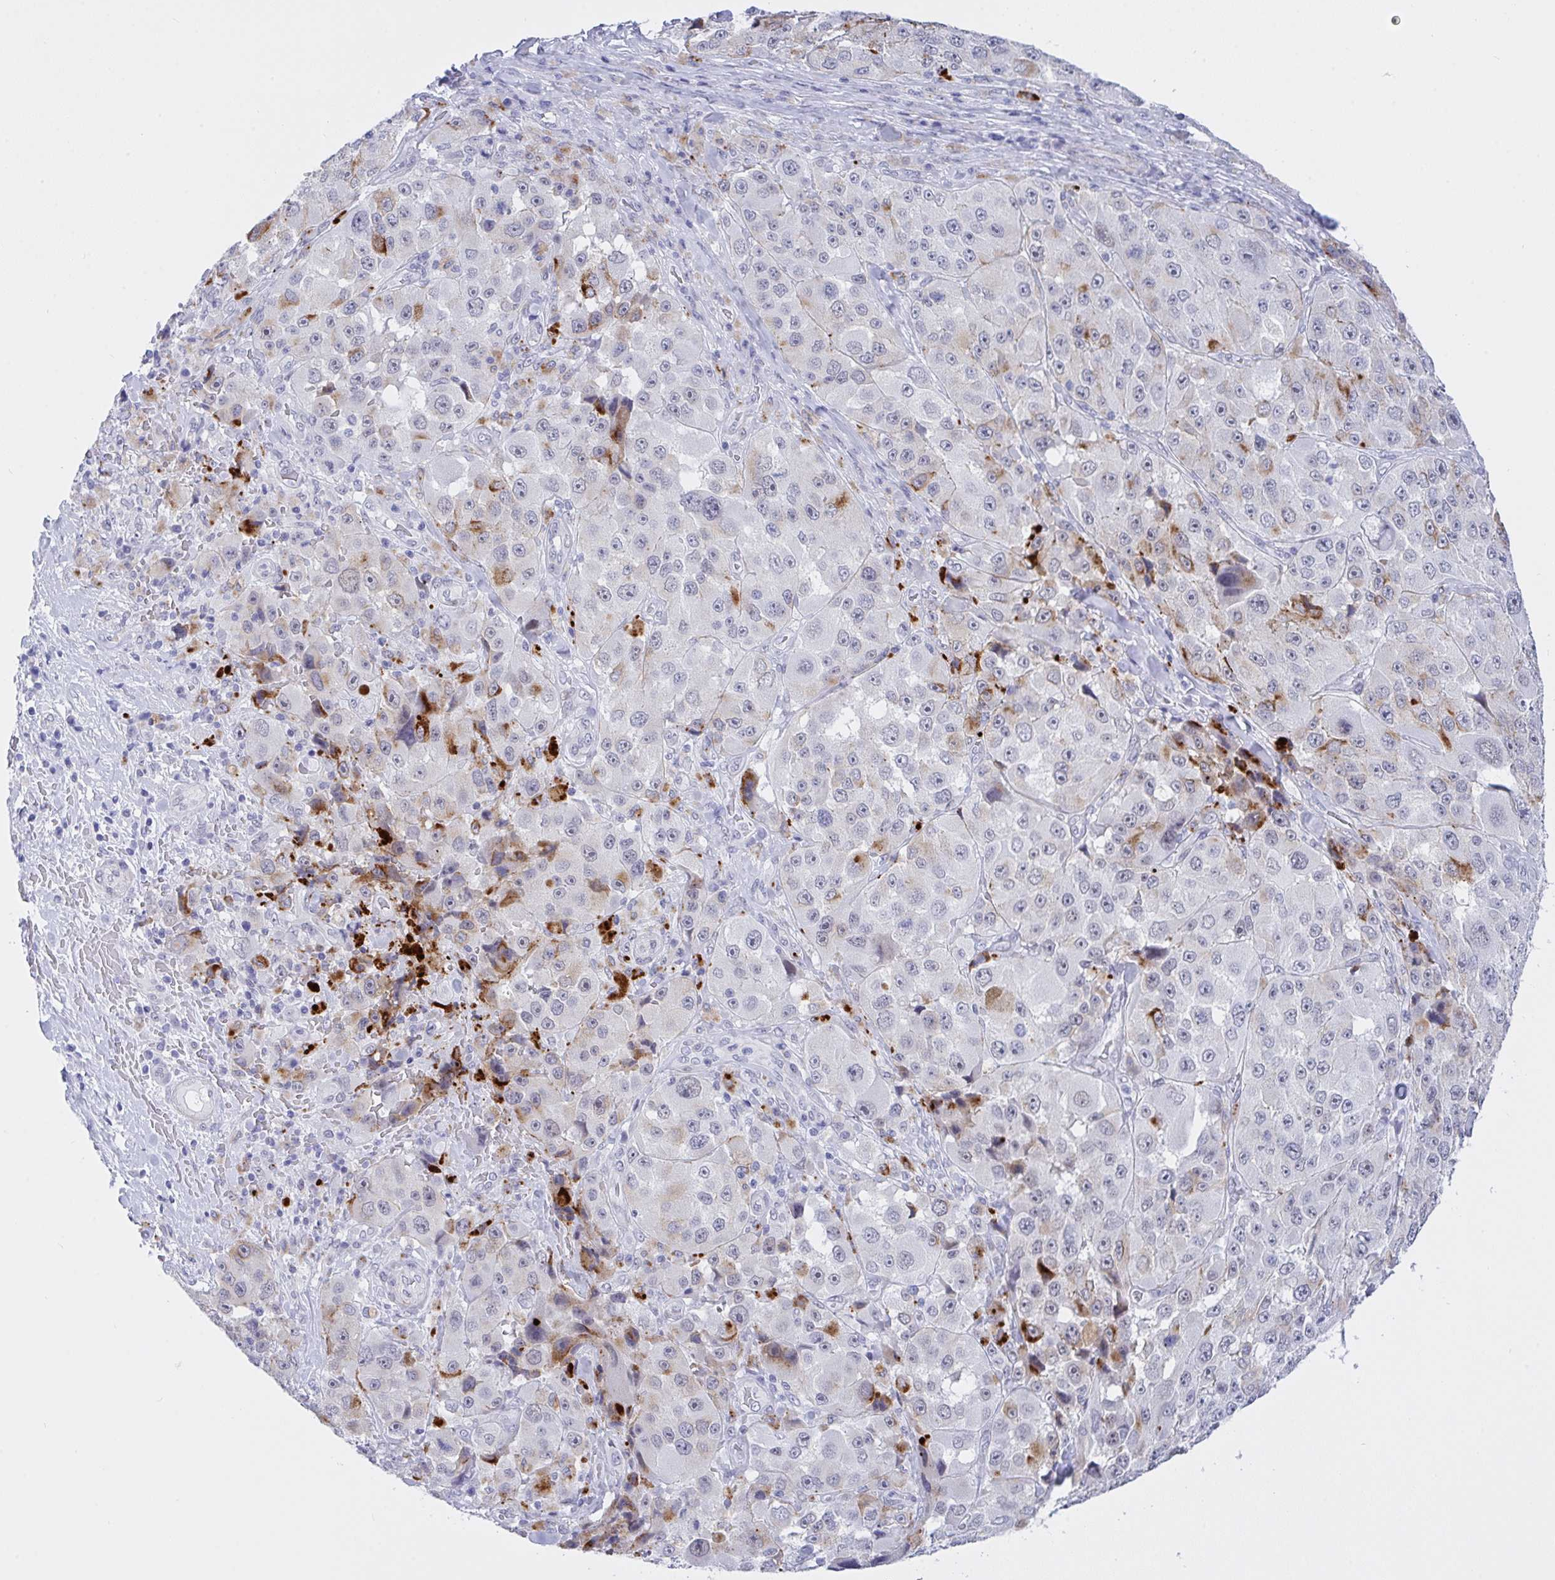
{"staining": {"intensity": "negative", "quantity": "none", "location": "none"}, "tissue": "melanoma", "cell_type": "Tumor cells", "image_type": "cancer", "snomed": [{"axis": "morphology", "description": "Malignant melanoma, Metastatic site"}, {"axis": "topography", "description": "Lymph node"}], "caption": "High power microscopy image of an immunohistochemistry histopathology image of malignant melanoma (metastatic site), revealing no significant positivity in tumor cells.", "gene": "FBXL22", "patient": {"sex": "male", "age": 62}}